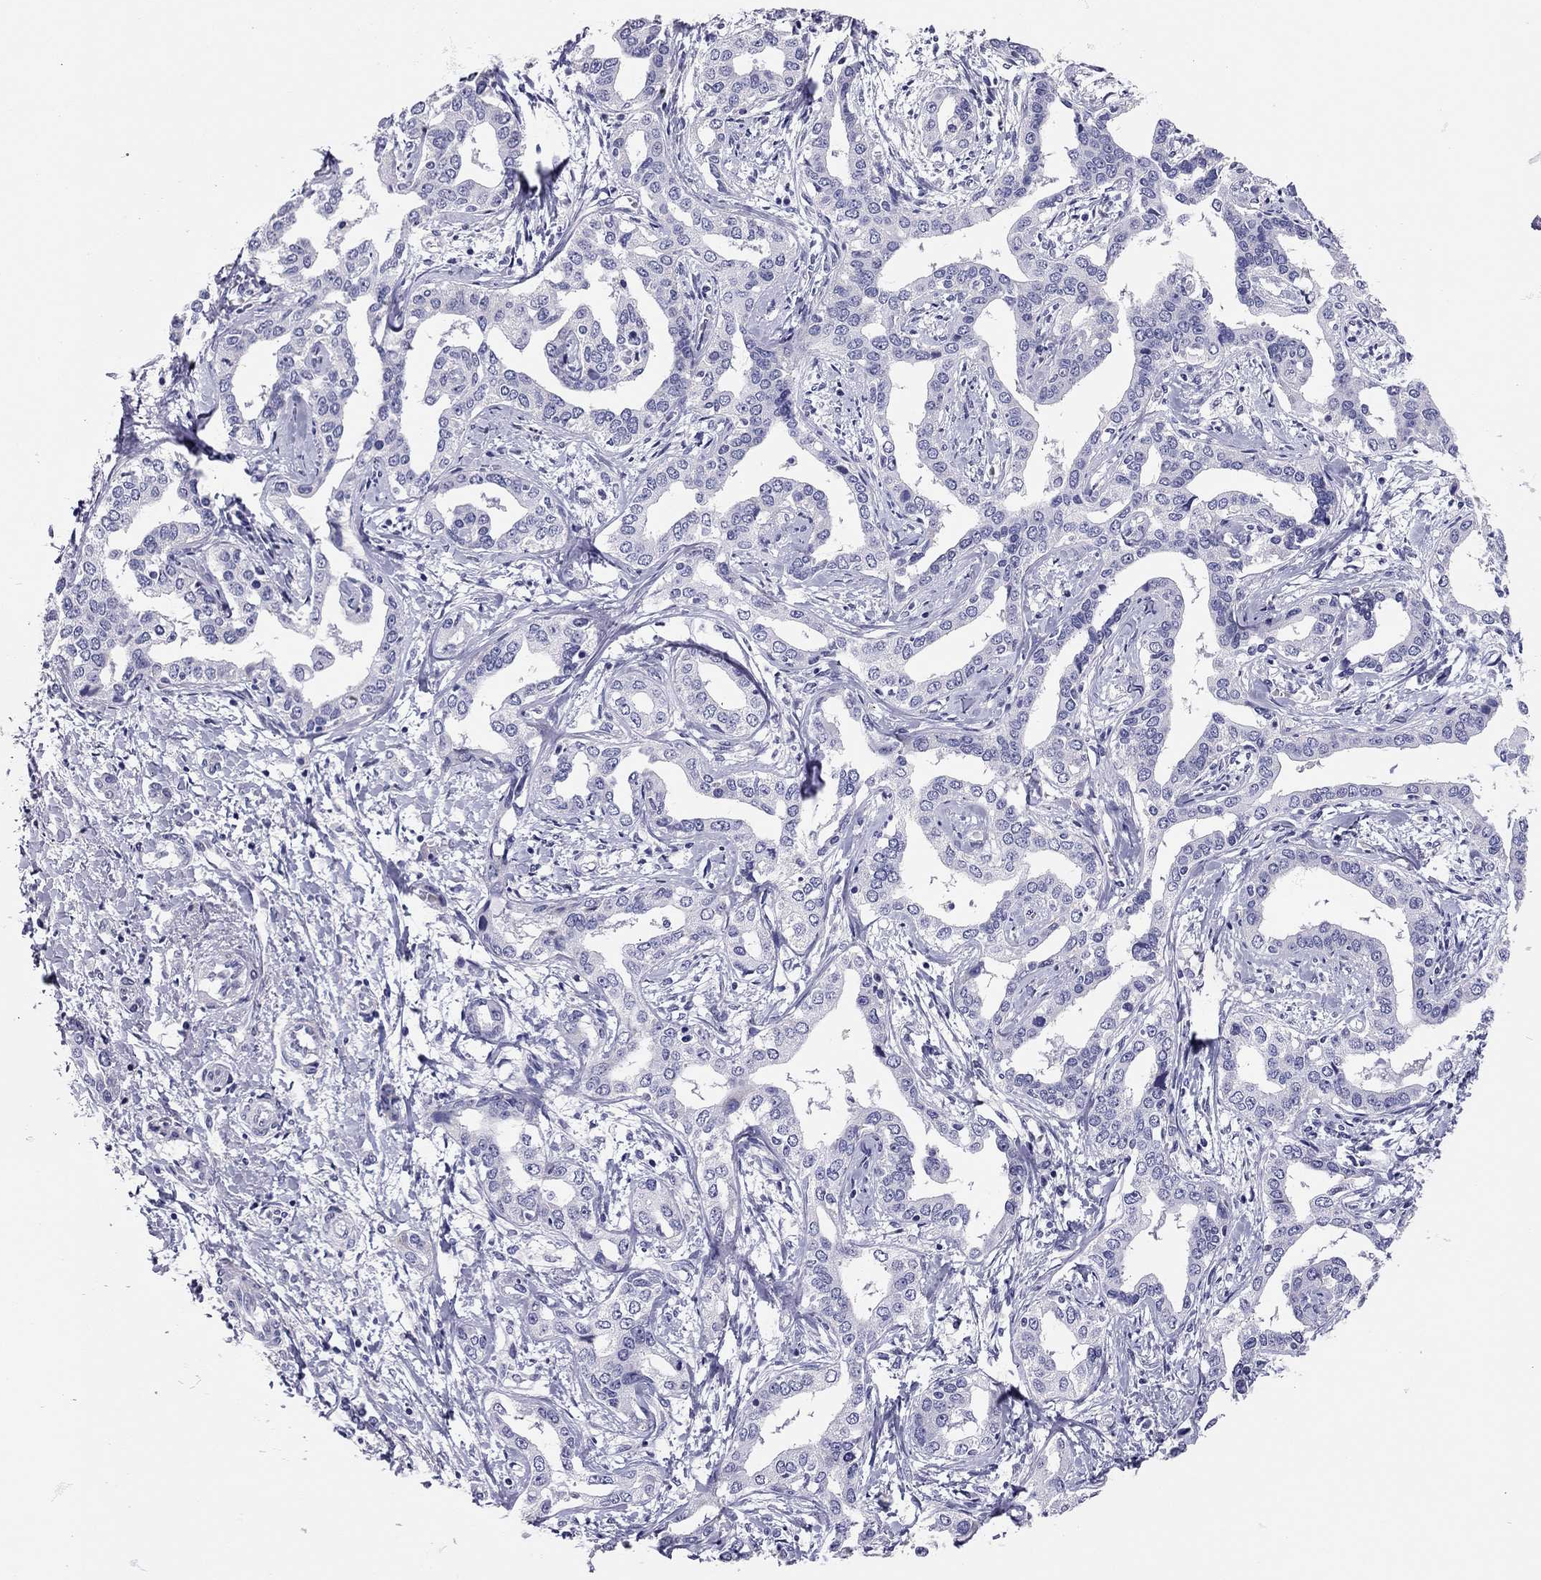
{"staining": {"intensity": "negative", "quantity": "none", "location": "none"}, "tissue": "liver cancer", "cell_type": "Tumor cells", "image_type": "cancer", "snomed": [{"axis": "morphology", "description": "Cholangiocarcinoma"}, {"axis": "topography", "description": "Liver"}], "caption": "Tumor cells show no significant protein expression in liver cancer (cholangiocarcinoma).", "gene": "SCARB1", "patient": {"sex": "male", "age": 59}}